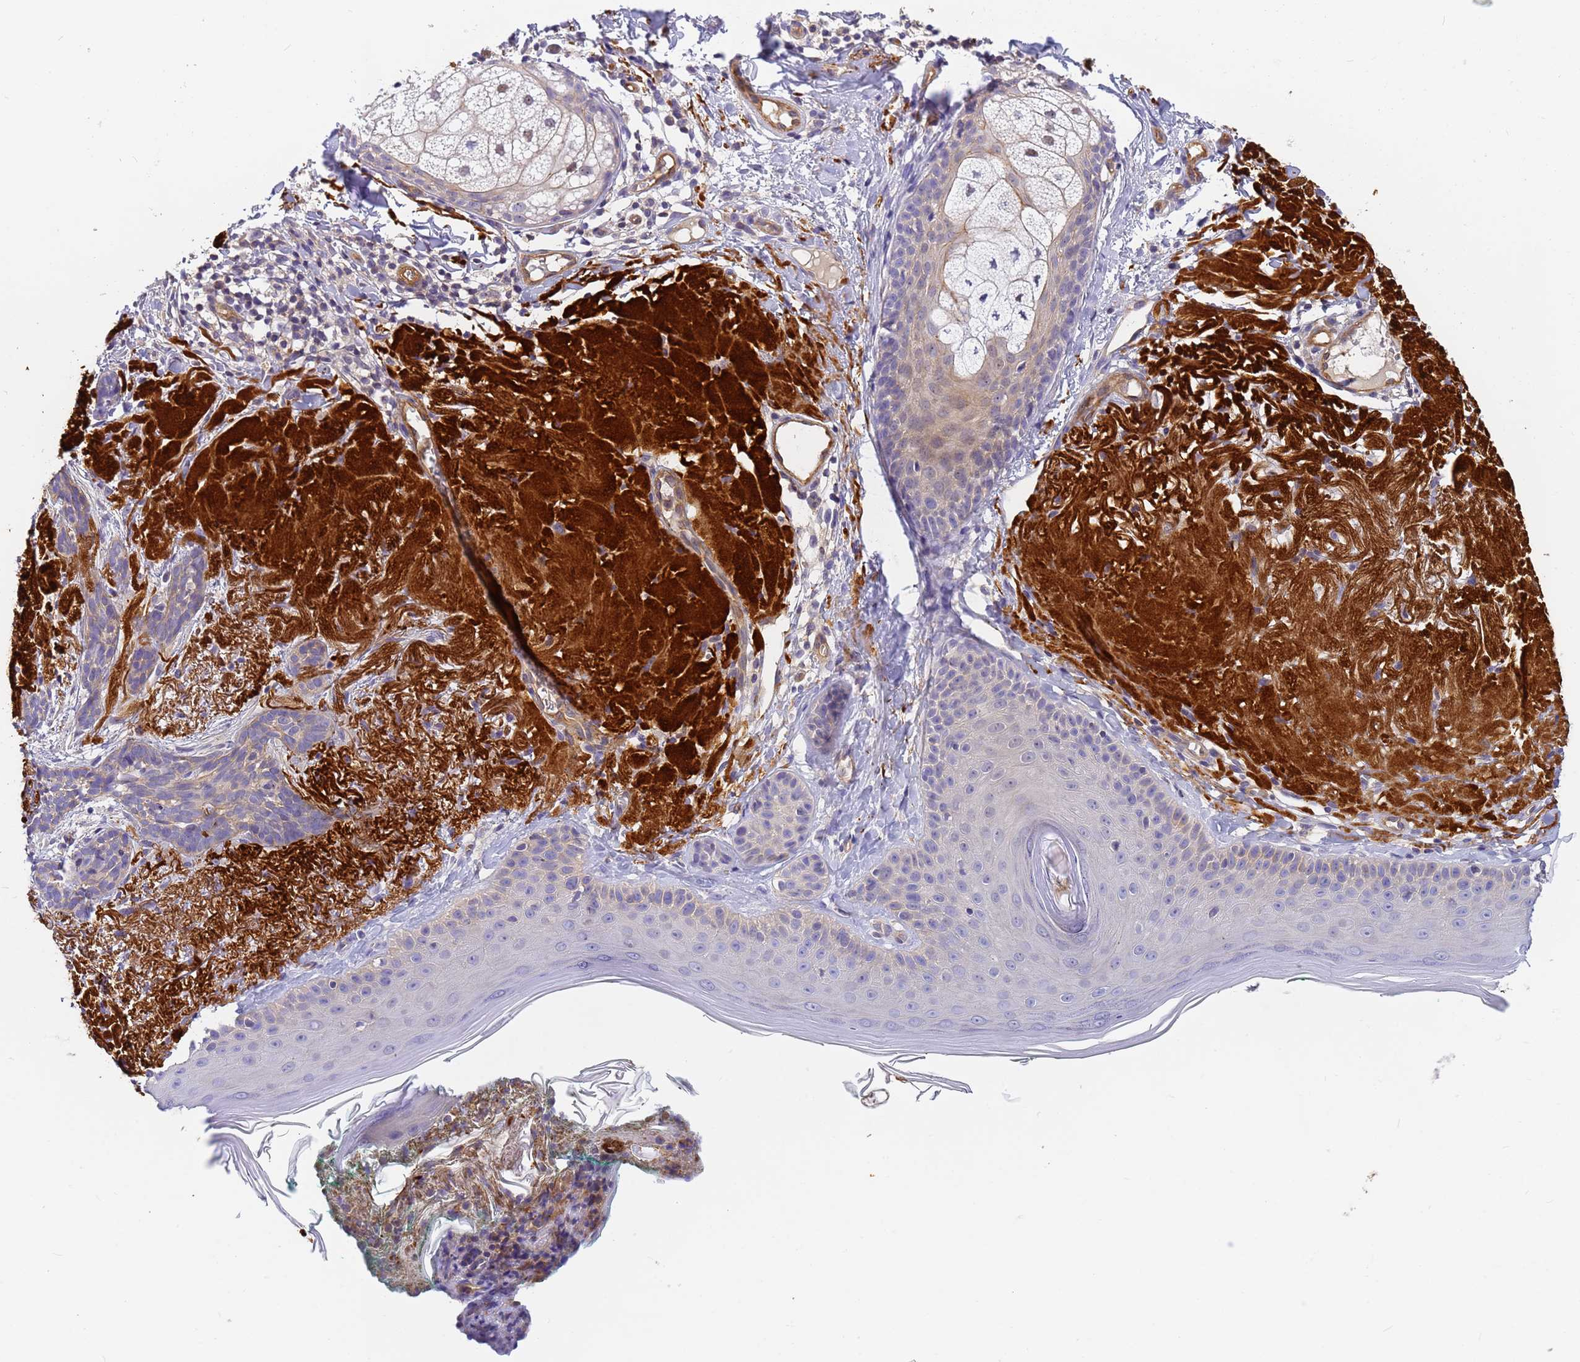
{"staining": {"intensity": "negative", "quantity": "none", "location": "none"}, "tissue": "skin cancer", "cell_type": "Tumor cells", "image_type": "cancer", "snomed": [{"axis": "morphology", "description": "Basal cell carcinoma"}, {"axis": "topography", "description": "Skin"}], "caption": "An immunohistochemistry photomicrograph of basal cell carcinoma (skin) is shown. There is no staining in tumor cells of basal cell carcinoma (skin).", "gene": "MYL12A", "patient": {"sex": "male", "age": 71}}